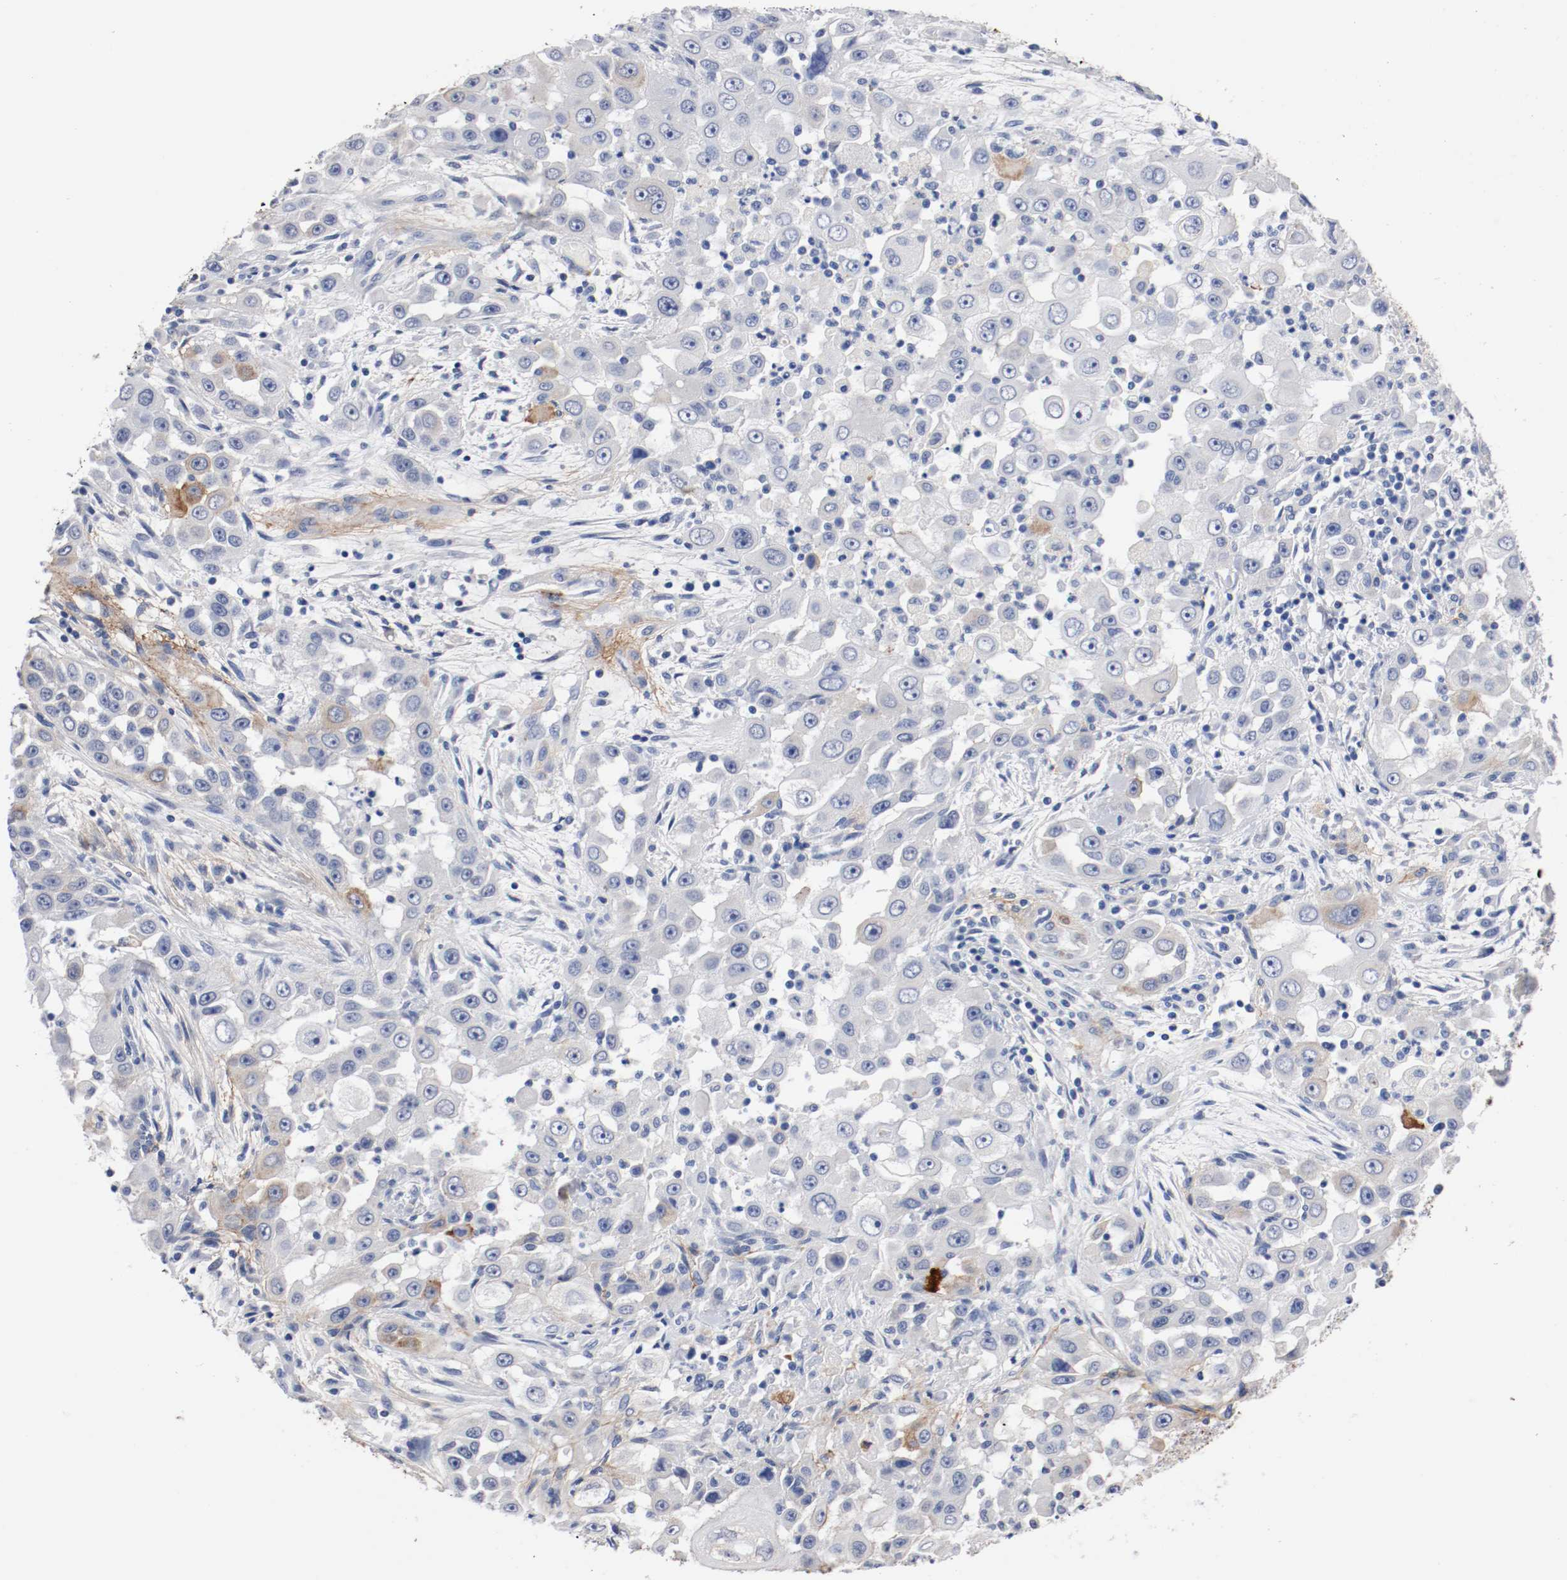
{"staining": {"intensity": "moderate", "quantity": "<25%", "location": "cytoplasmic/membranous"}, "tissue": "head and neck cancer", "cell_type": "Tumor cells", "image_type": "cancer", "snomed": [{"axis": "morphology", "description": "Carcinoma, NOS"}, {"axis": "topography", "description": "Head-Neck"}], "caption": "Immunohistochemical staining of human carcinoma (head and neck) exhibits low levels of moderate cytoplasmic/membranous protein expression in approximately <25% of tumor cells.", "gene": "TNC", "patient": {"sex": "male", "age": 87}}